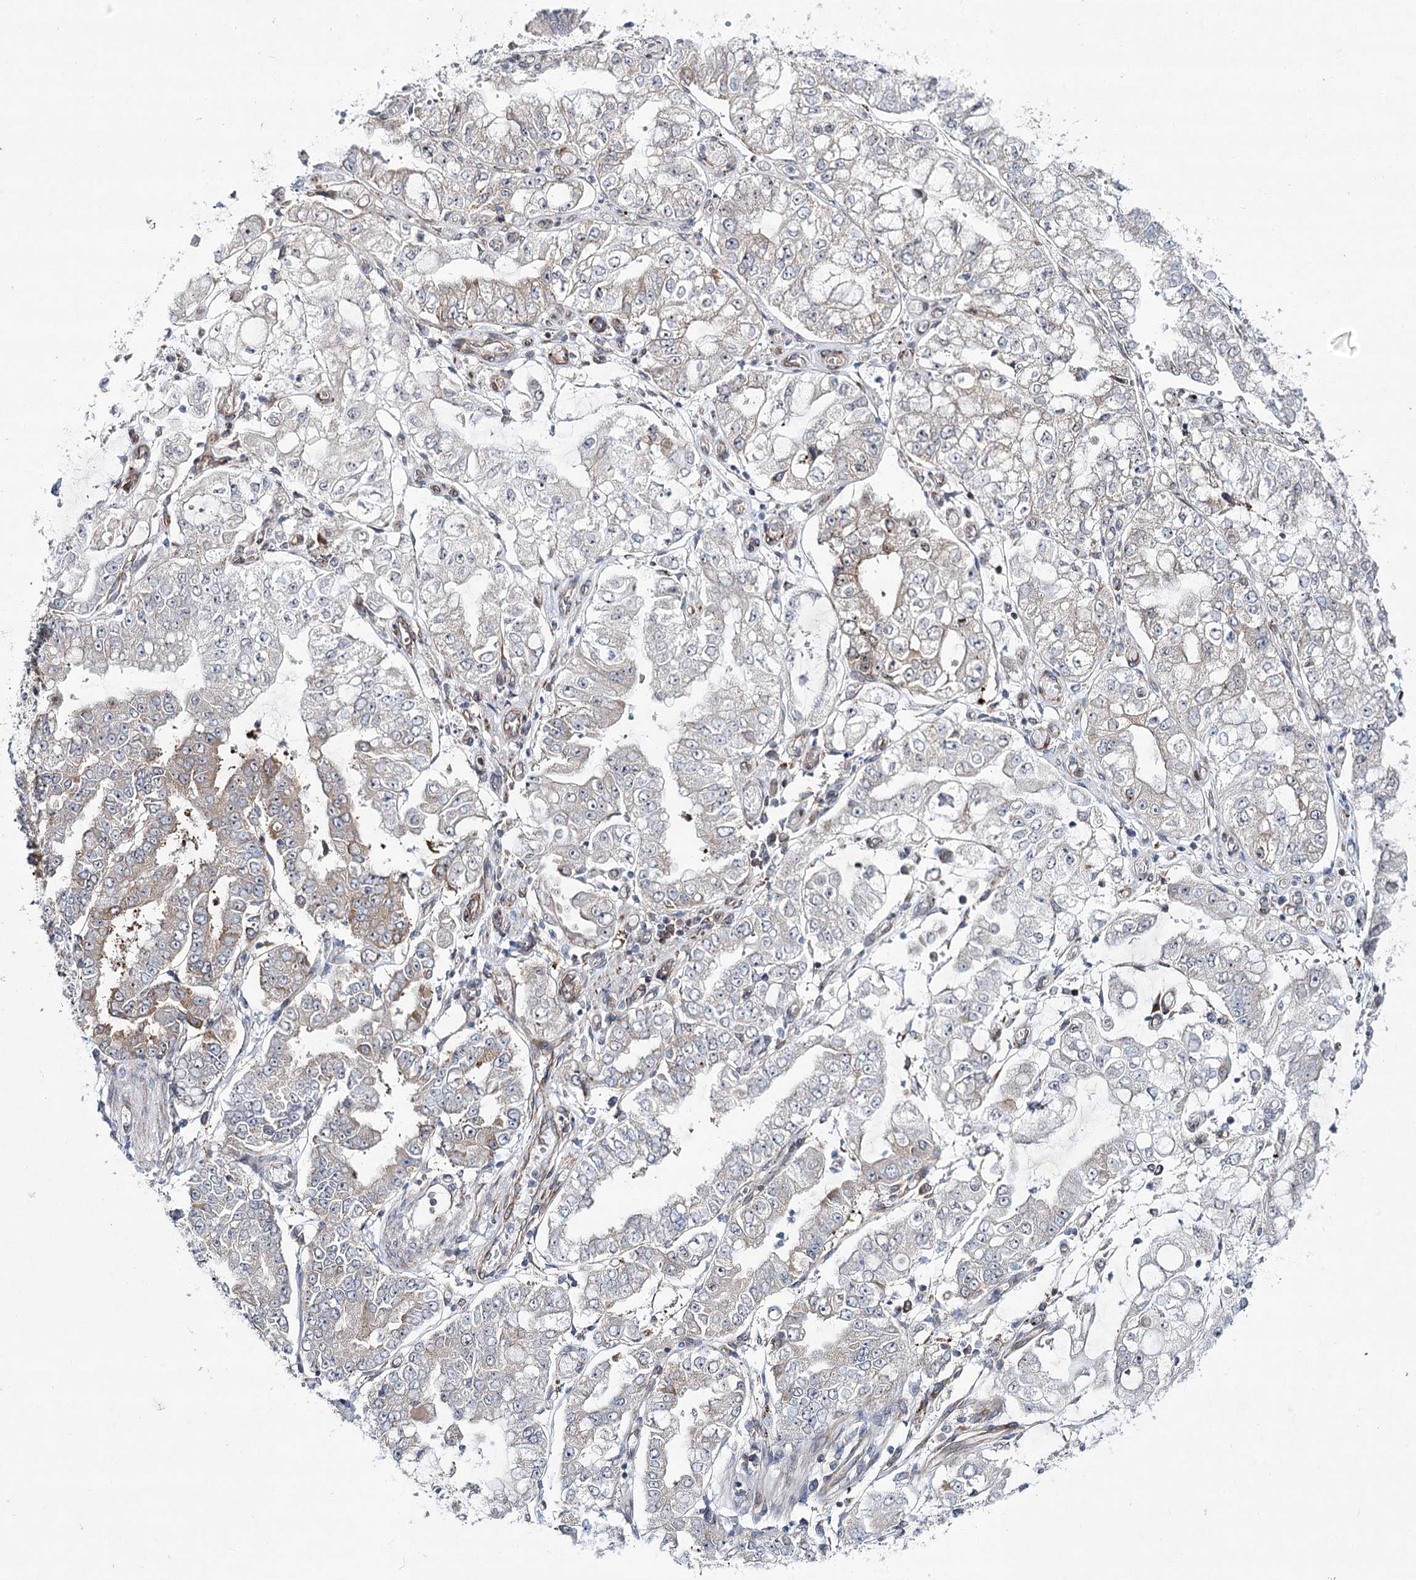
{"staining": {"intensity": "weak", "quantity": "<25%", "location": "cytoplasmic/membranous"}, "tissue": "stomach cancer", "cell_type": "Tumor cells", "image_type": "cancer", "snomed": [{"axis": "morphology", "description": "Adenocarcinoma, NOS"}, {"axis": "topography", "description": "Stomach"}], "caption": "DAB (3,3'-diaminobenzidine) immunohistochemical staining of human stomach adenocarcinoma demonstrates no significant positivity in tumor cells.", "gene": "VWA2", "patient": {"sex": "male", "age": 76}}